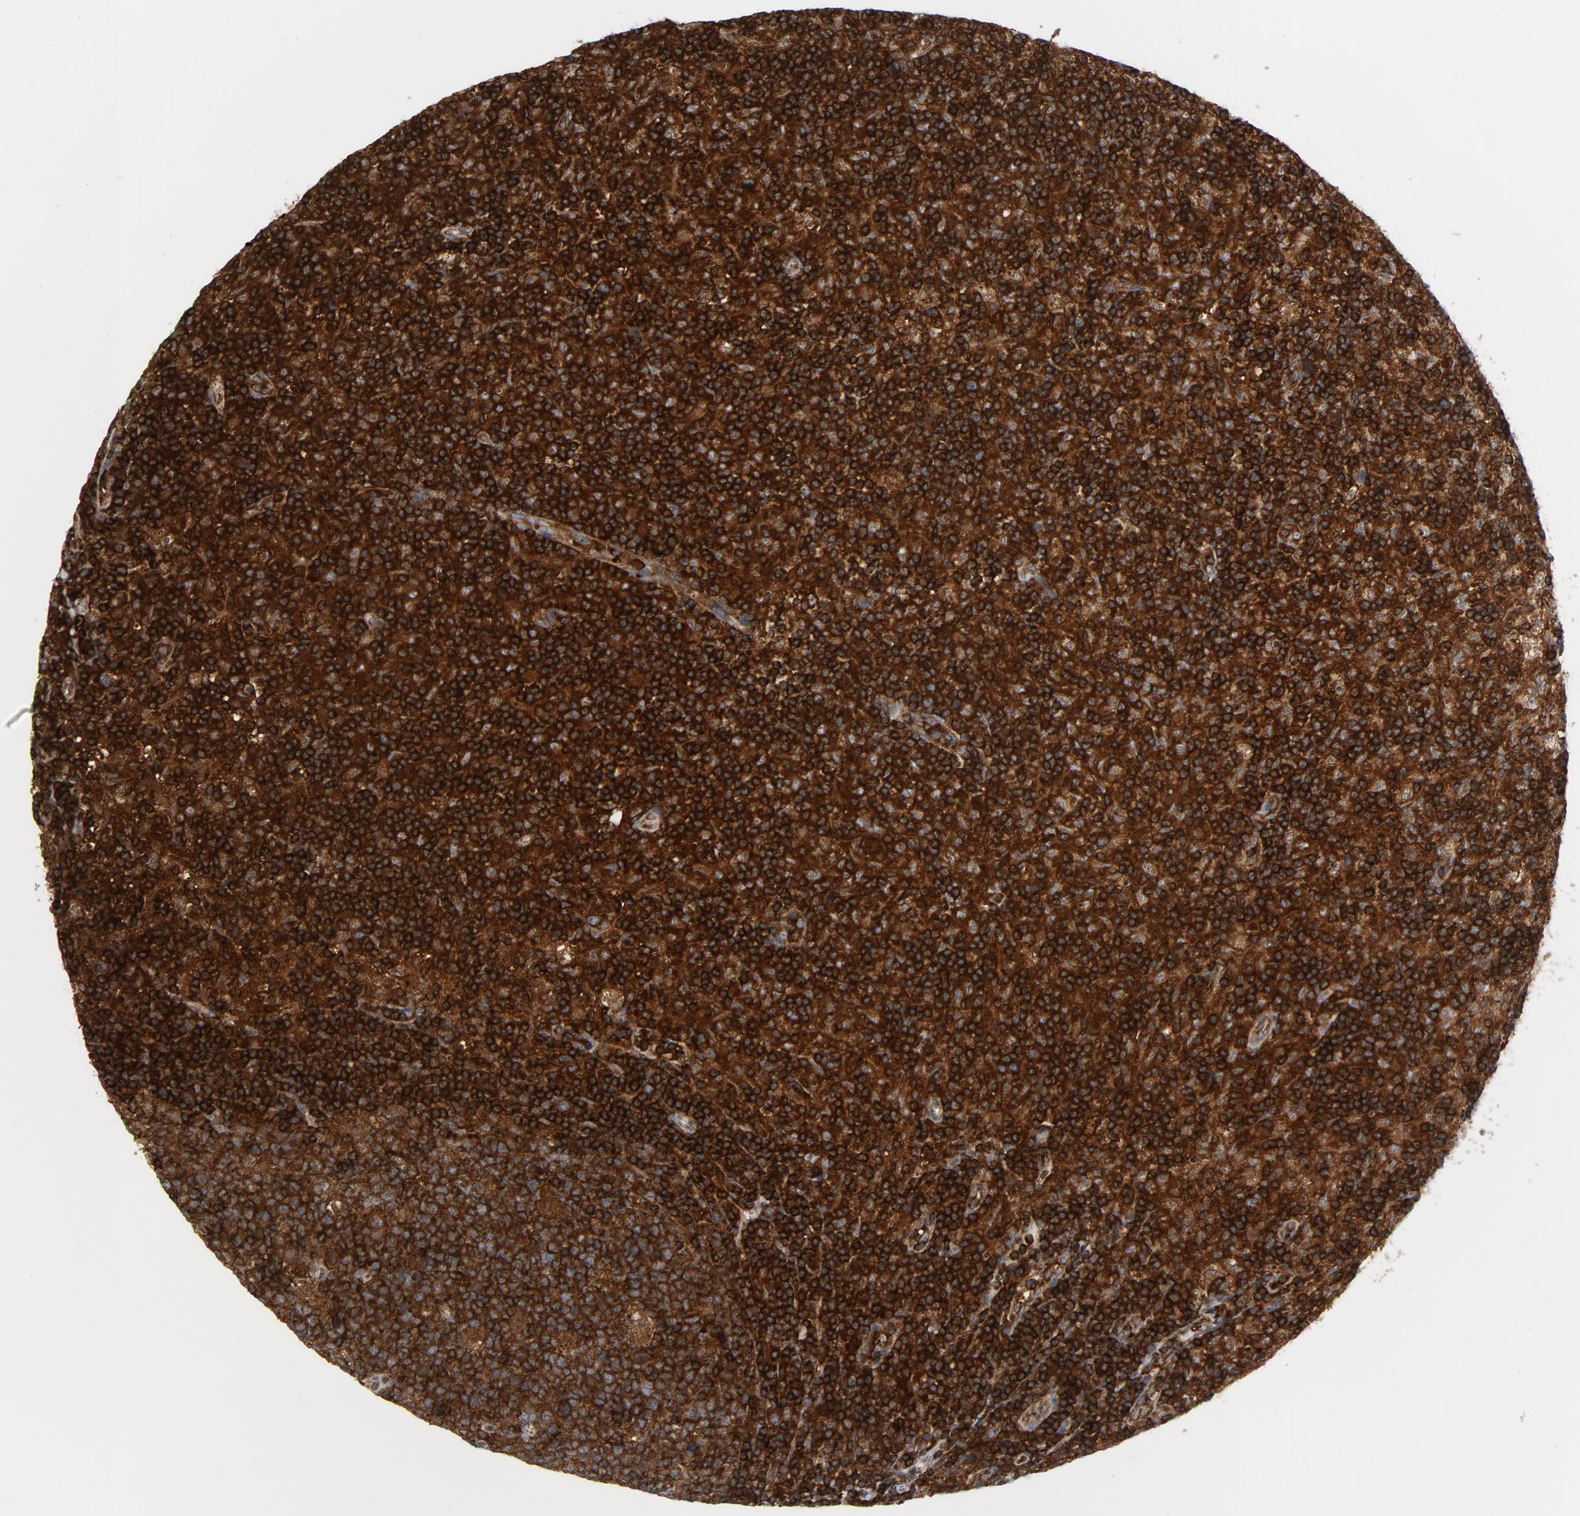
{"staining": {"intensity": "strong", "quantity": ">75%", "location": "cytoplasmic/membranous"}, "tissue": "lymph node", "cell_type": "Germinal center cells", "image_type": "normal", "snomed": [{"axis": "morphology", "description": "Normal tissue, NOS"}, {"axis": "morphology", "description": "Inflammation, NOS"}, {"axis": "topography", "description": "Lymph node"}], "caption": "Immunohistochemical staining of unremarkable lymph node exhibits strong cytoplasmic/membranous protein expression in approximately >75% of germinal center cells.", "gene": "YES1", "patient": {"sex": "male", "age": 55}}